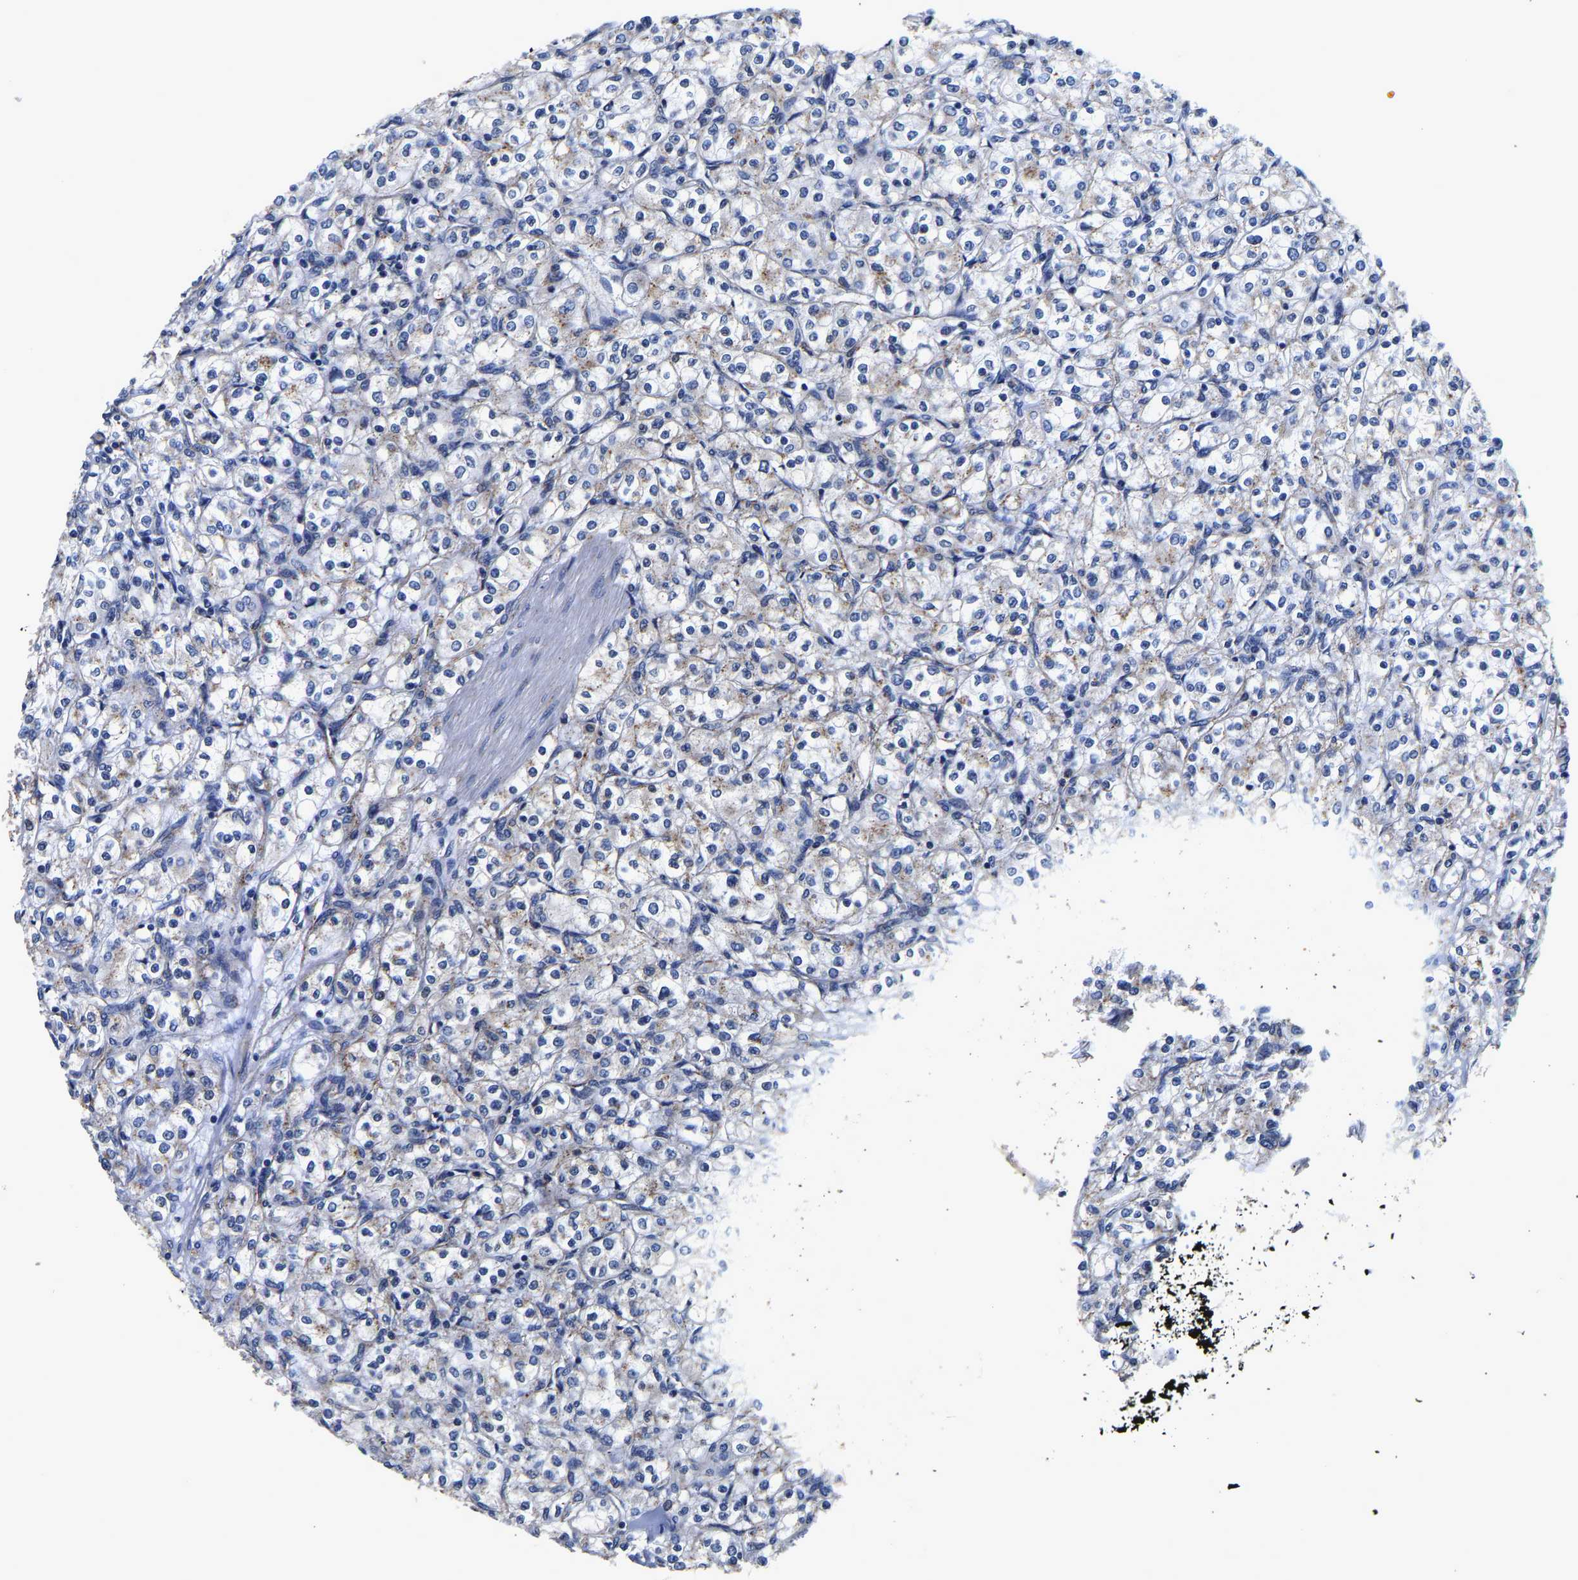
{"staining": {"intensity": "negative", "quantity": "none", "location": "none"}, "tissue": "renal cancer", "cell_type": "Tumor cells", "image_type": "cancer", "snomed": [{"axis": "morphology", "description": "Adenocarcinoma, NOS"}, {"axis": "topography", "description": "Kidney"}], "caption": "Micrograph shows no significant protein expression in tumor cells of renal cancer.", "gene": "GRN", "patient": {"sex": "male", "age": 77}}